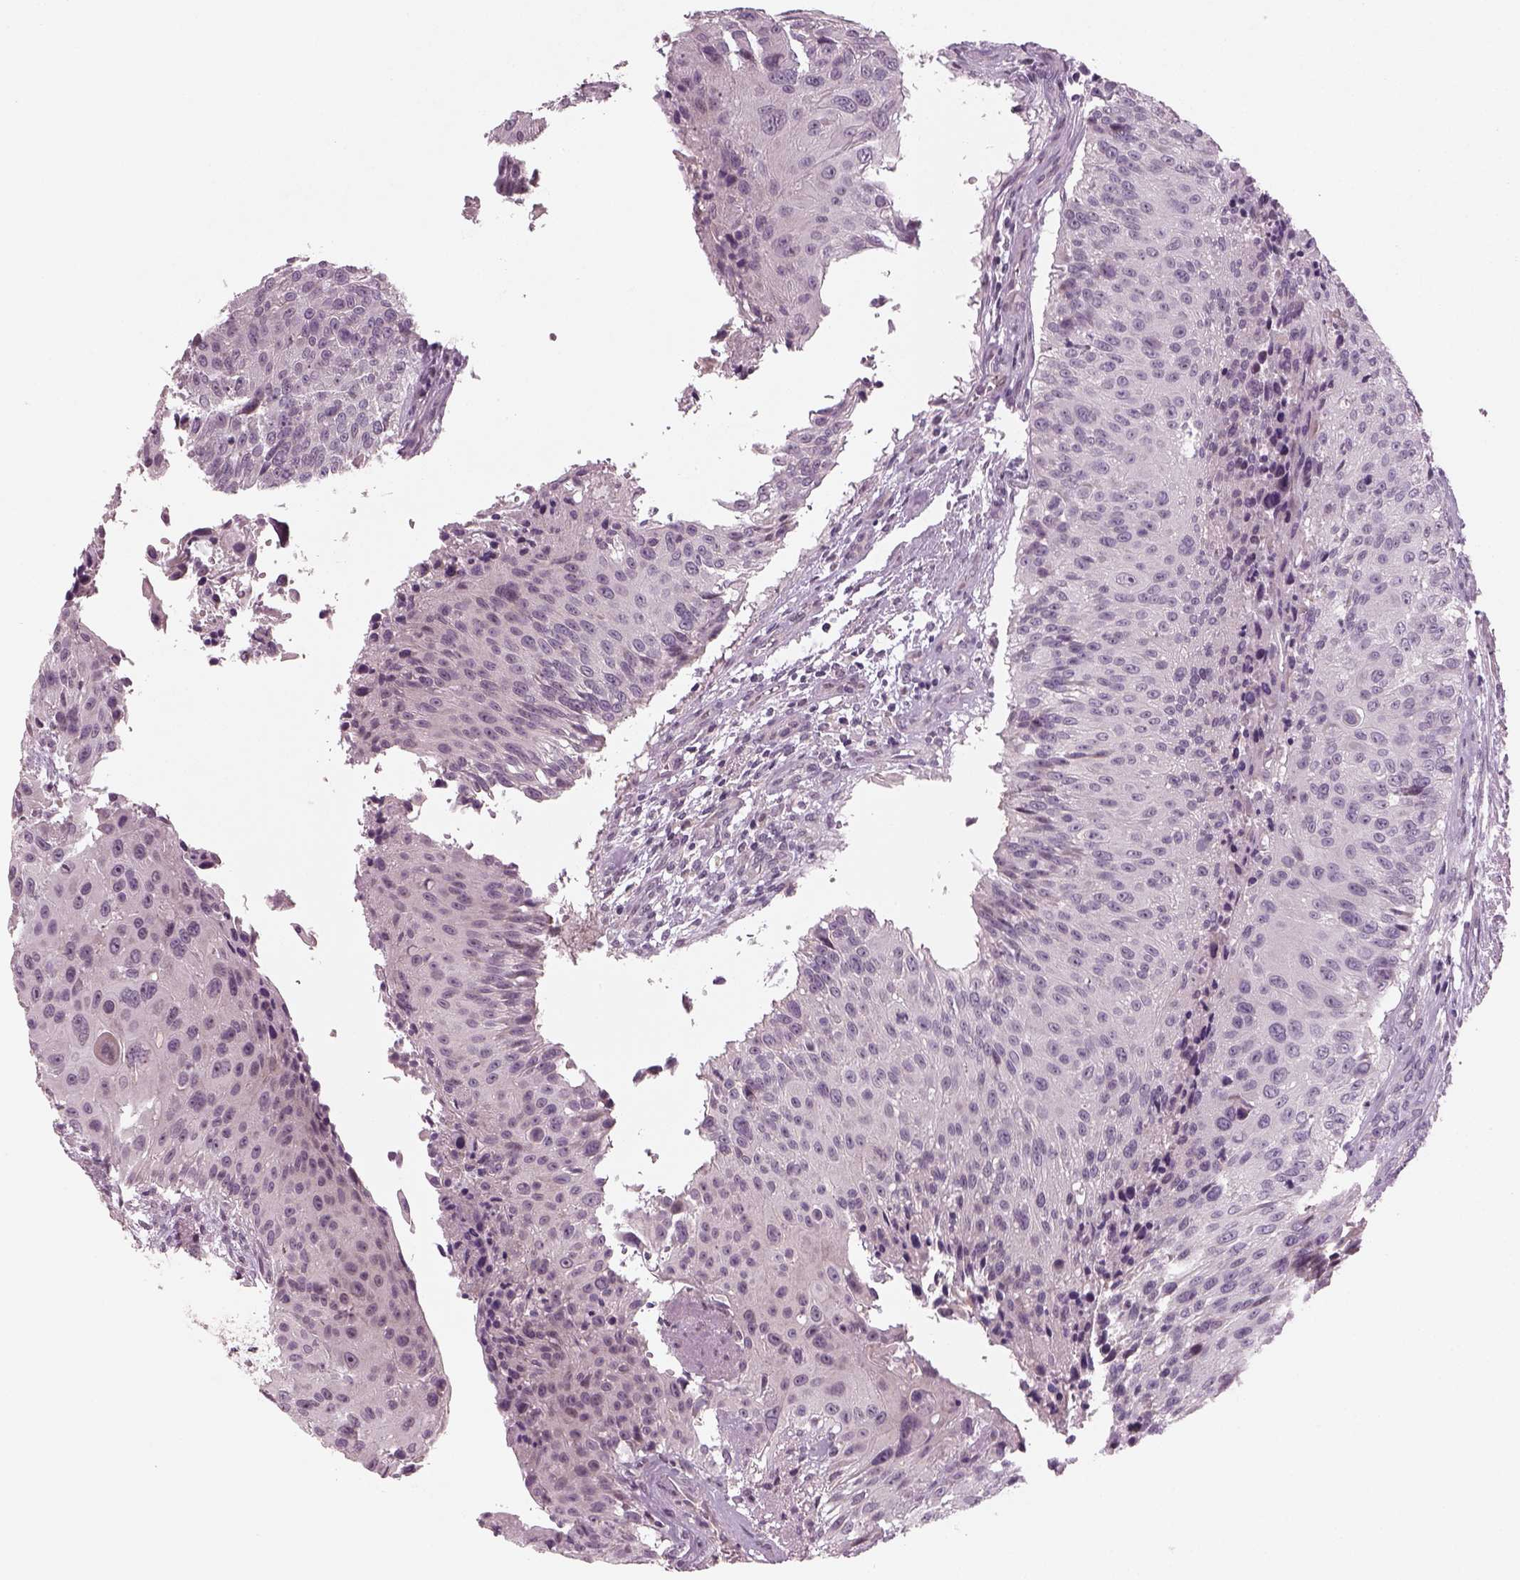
{"staining": {"intensity": "negative", "quantity": "none", "location": "none"}, "tissue": "urothelial cancer", "cell_type": "Tumor cells", "image_type": "cancer", "snomed": [{"axis": "morphology", "description": "Urothelial carcinoma, NOS"}, {"axis": "topography", "description": "Urinary bladder"}], "caption": "A photomicrograph of human transitional cell carcinoma is negative for staining in tumor cells.", "gene": "PENK", "patient": {"sex": "male", "age": 55}}